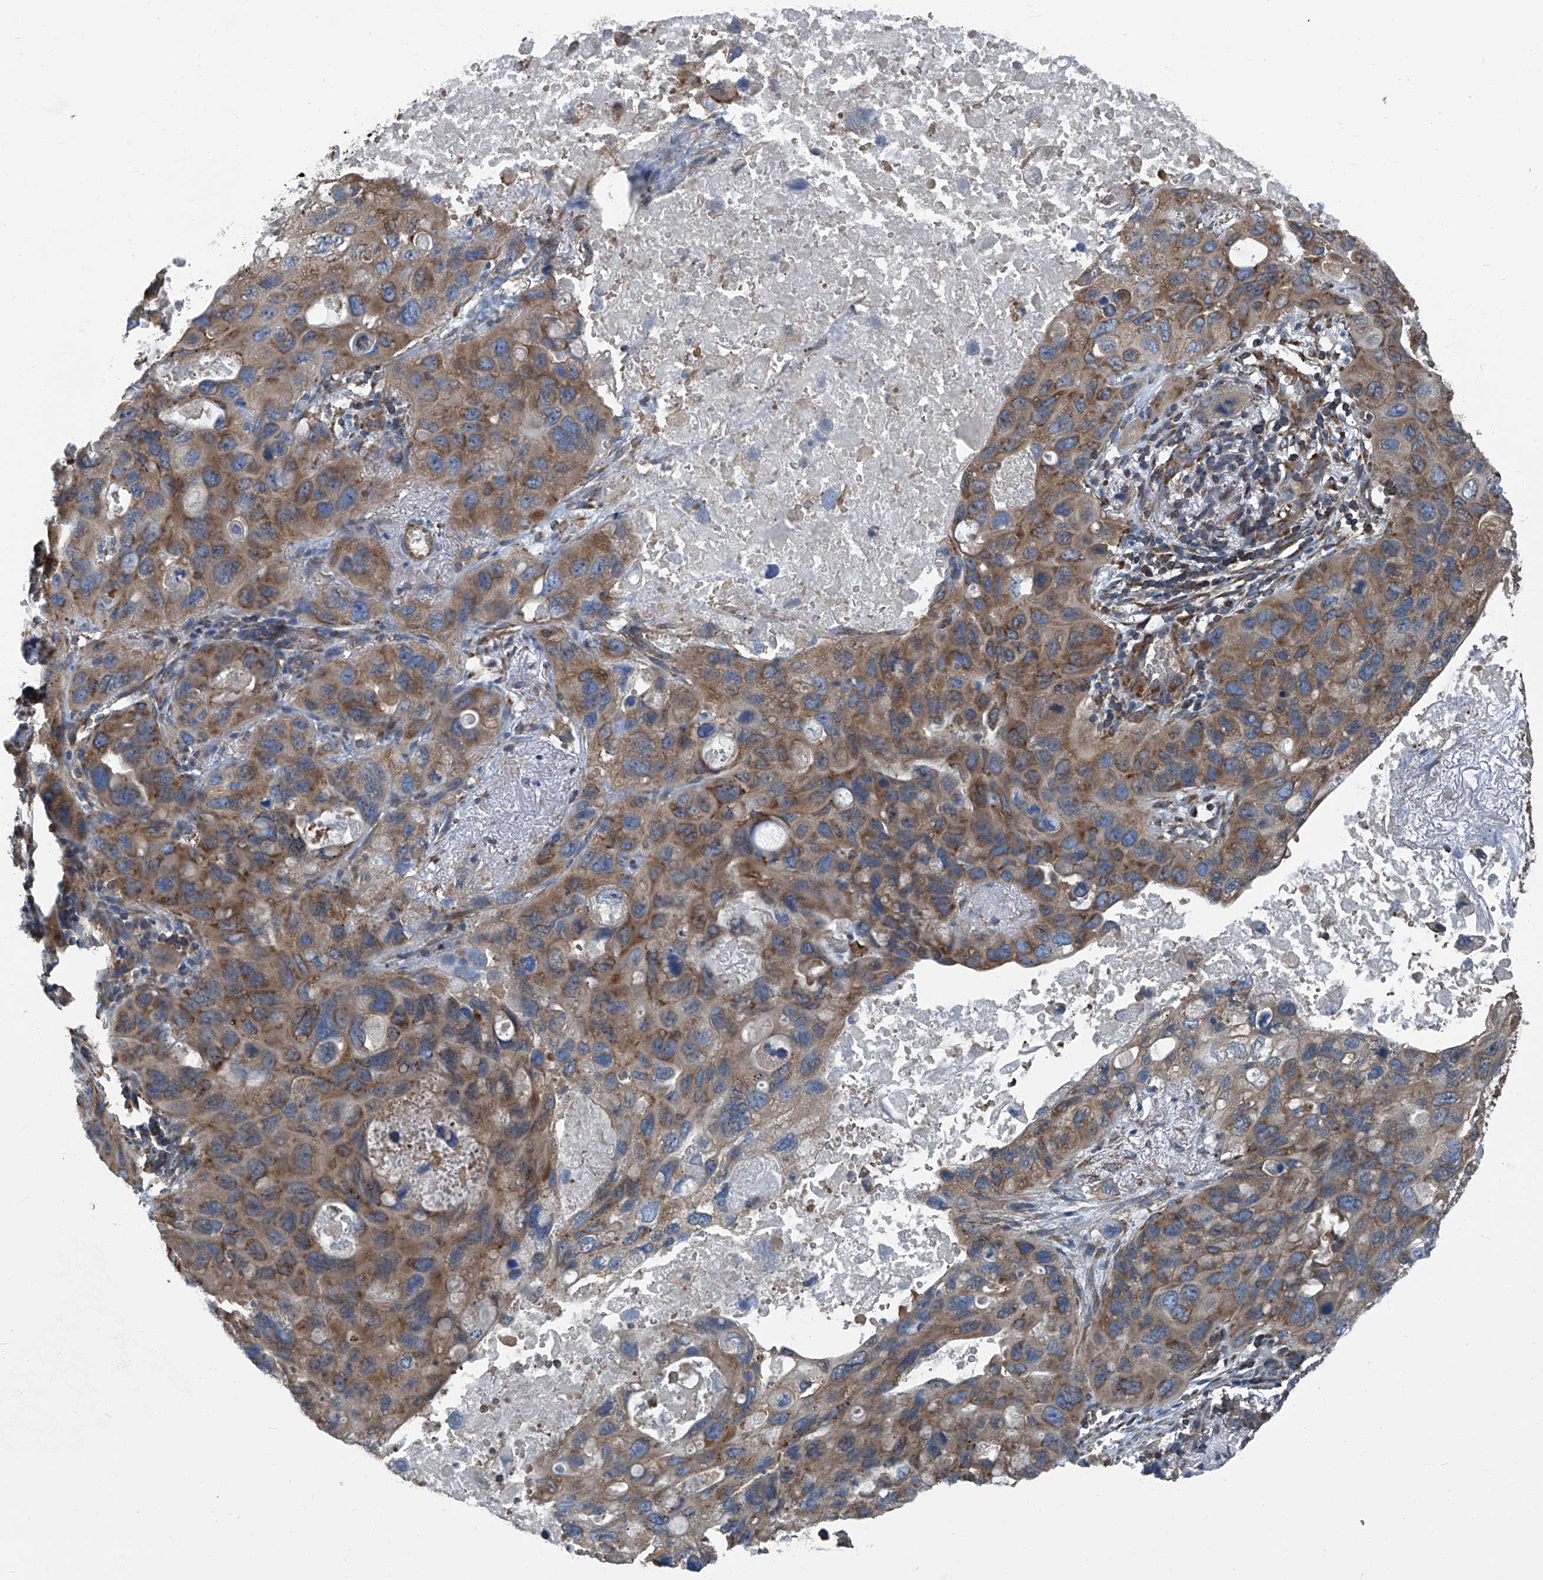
{"staining": {"intensity": "moderate", "quantity": ">75%", "location": "cytoplasmic/membranous"}, "tissue": "lung cancer", "cell_type": "Tumor cells", "image_type": "cancer", "snomed": [{"axis": "morphology", "description": "Squamous cell carcinoma, NOS"}, {"axis": "topography", "description": "Lung"}], "caption": "A micrograph showing moderate cytoplasmic/membranous expression in about >75% of tumor cells in lung cancer, as visualized by brown immunohistochemical staining.", "gene": "SEPTIN7", "patient": {"sex": "female", "age": 73}}